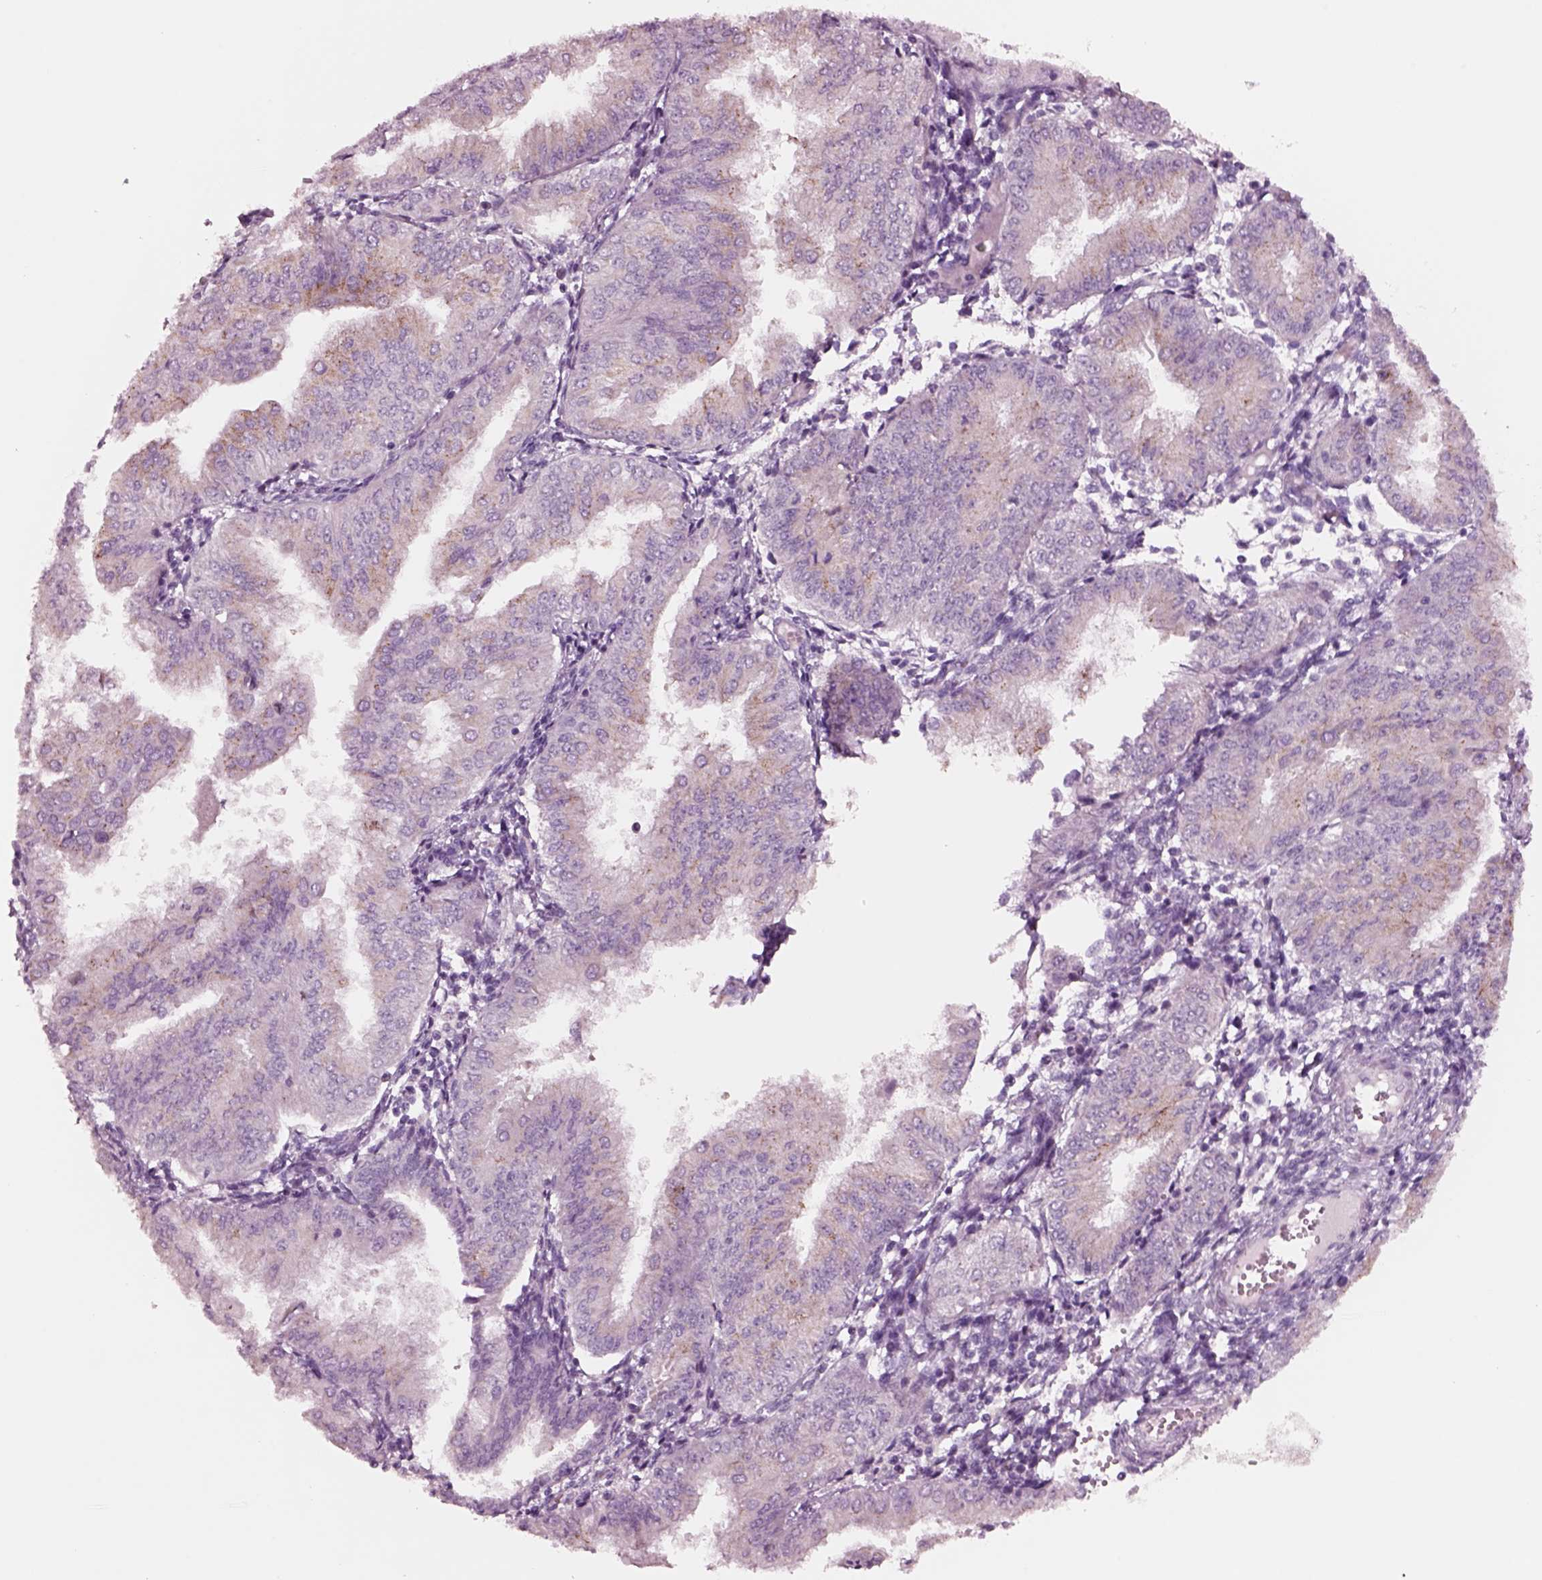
{"staining": {"intensity": "negative", "quantity": "none", "location": "none"}, "tissue": "endometrial cancer", "cell_type": "Tumor cells", "image_type": "cancer", "snomed": [{"axis": "morphology", "description": "Adenocarcinoma, NOS"}, {"axis": "topography", "description": "Endometrium"}], "caption": "This is an immunohistochemistry (IHC) histopathology image of adenocarcinoma (endometrial). There is no expression in tumor cells.", "gene": "NMRK2", "patient": {"sex": "female", "age": 53}}